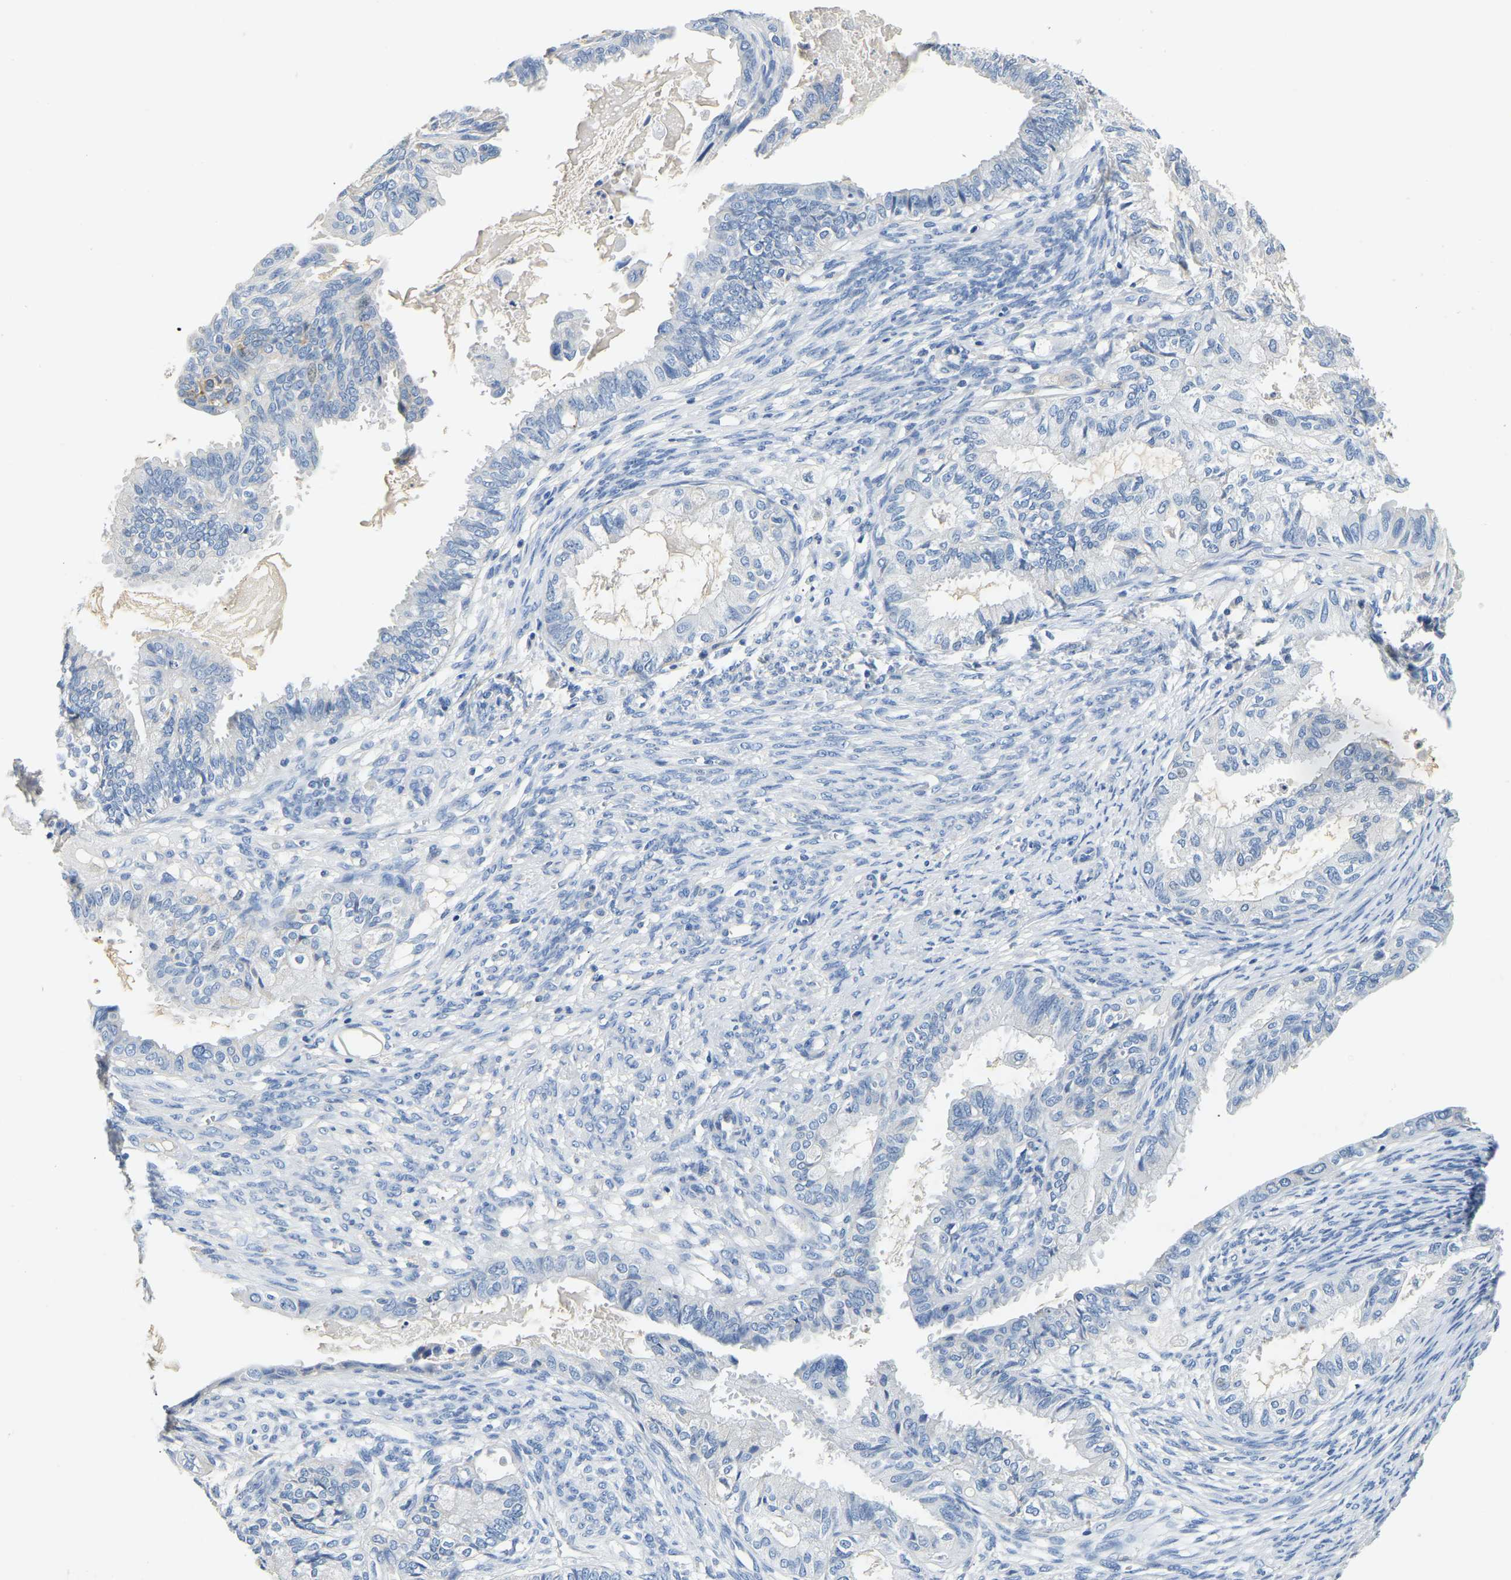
{"staining": {"intensity": "negative", "quantity": "none", "location": "none"}, "tissue": "cervical cancer", "cell_type": "Tumor cells", "image_type": "cancer", "snomed": [{"axis": "morphology", "description": "Normal tissue, NOS"}, {"axis": "morphology", "description": "Adenocarcinoma, NOS"}, {"axis": "topography", "description": "Cervix"}, {"axis": "topography", "description": "Endometrium"}], "caption": "Photomicrograph shows no significant protein expression in tumor cells of adenocarcinoma (cervical).", "gene": "PCK2", "patient": {"sex": "female", "age": 86}}